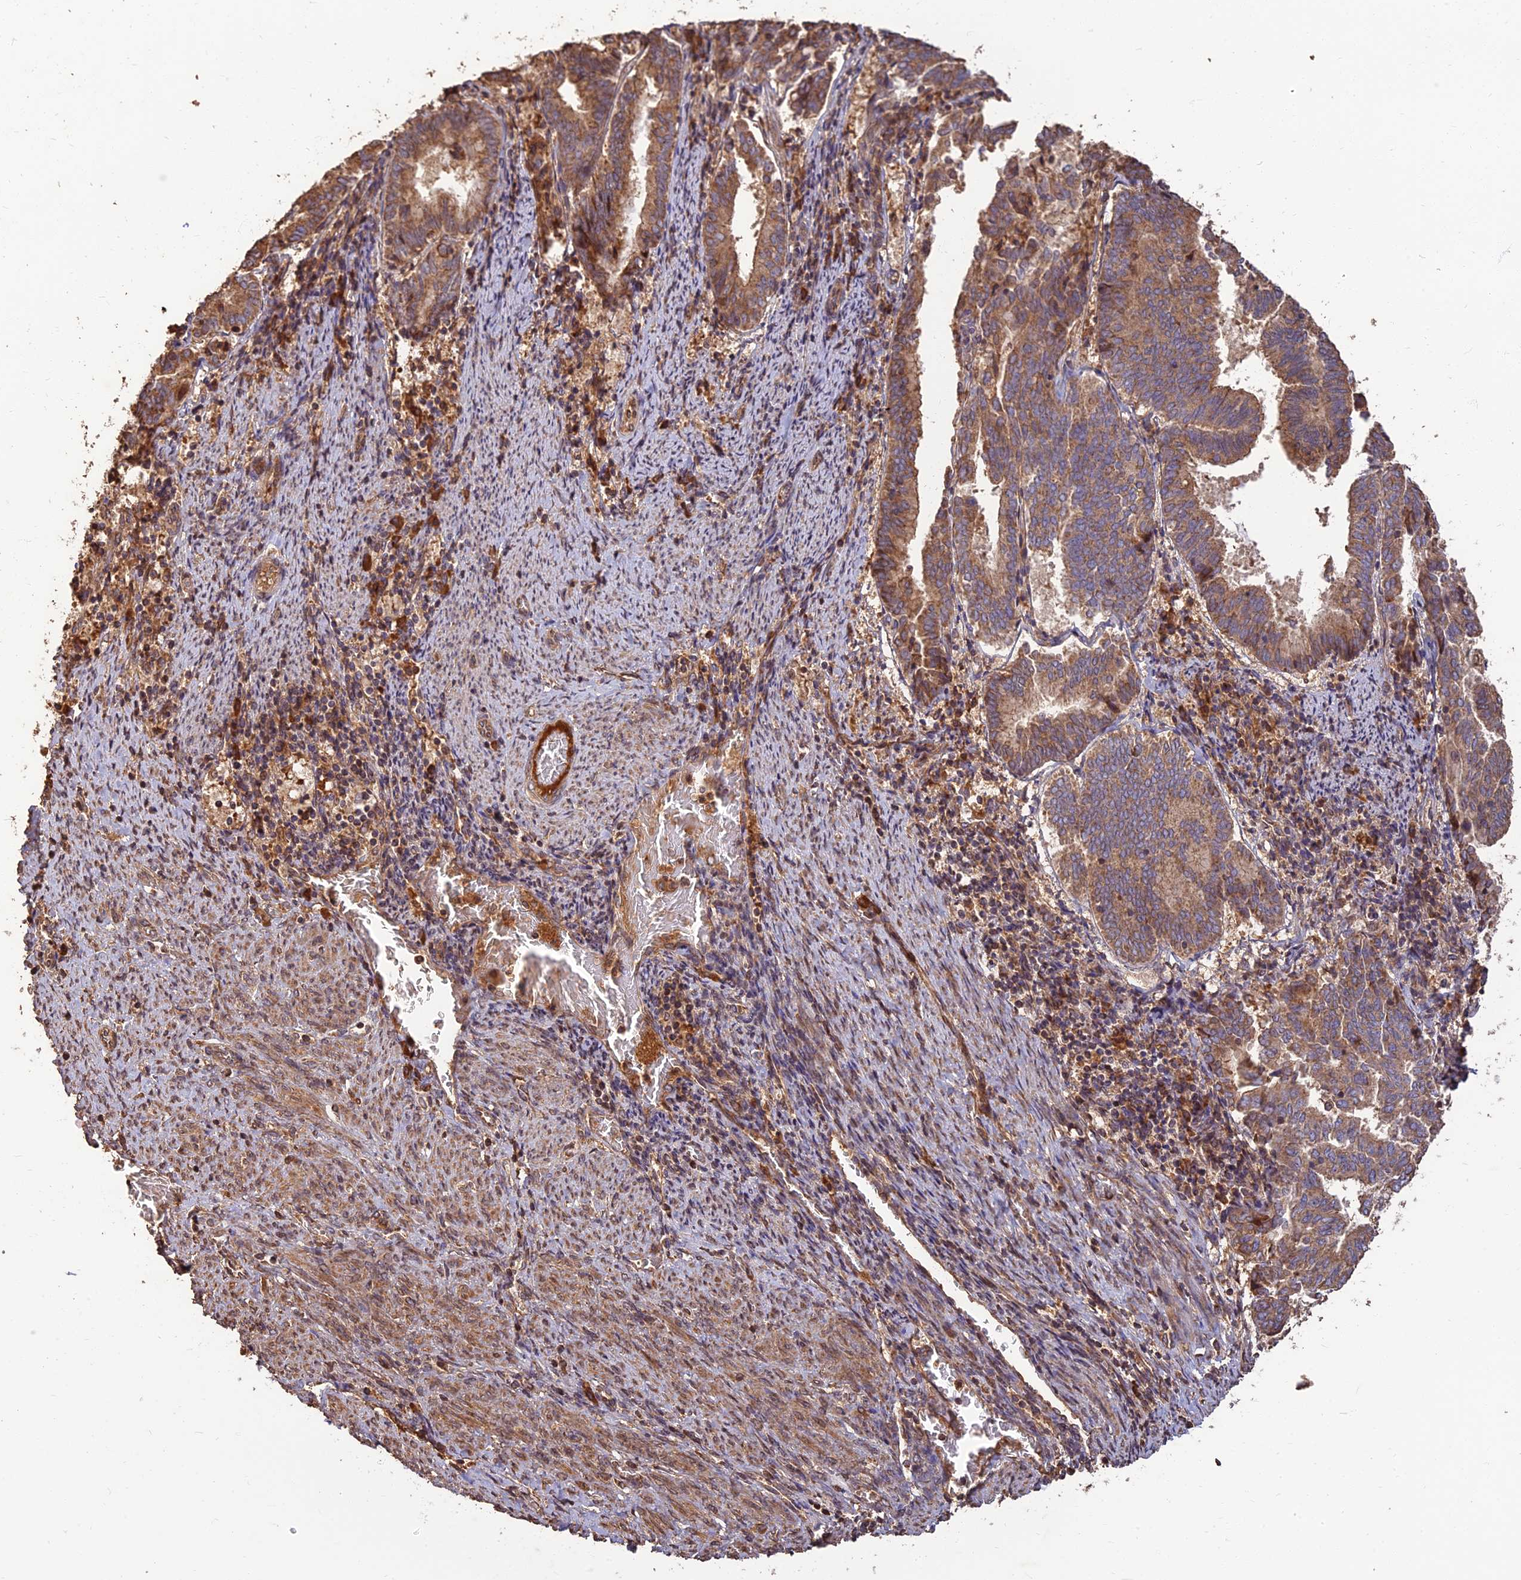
{"staining": {"intensity": "moderate", "quantity": ">75%", "location": "cytoplasmic/membranous"}, "tissue": "endometrial cancer", "cell_type": "Tumor cells", "image_type": "cancer", "snomed": [{"axis": "morphology", "description": "Adenocarcinoma, NOS"}, {"axis": "topography", "description": "Endometrium"}], "caption": "IHC (DAB (3,3'-diaminobenzidine)) staining of human adenocarcinoma (endometrial) exhibits moderate cytoplasmic/membranous protein staining in approximately >75% of tumor cells. The protein is stained brown, and the nuclei are stained in blue (DAB (3,3'-diaminobenzidine) IHC with brightfield microscopy, high magnification).", "gene": "CORO1C", "patient": {"sex": "female", "age": 80}}